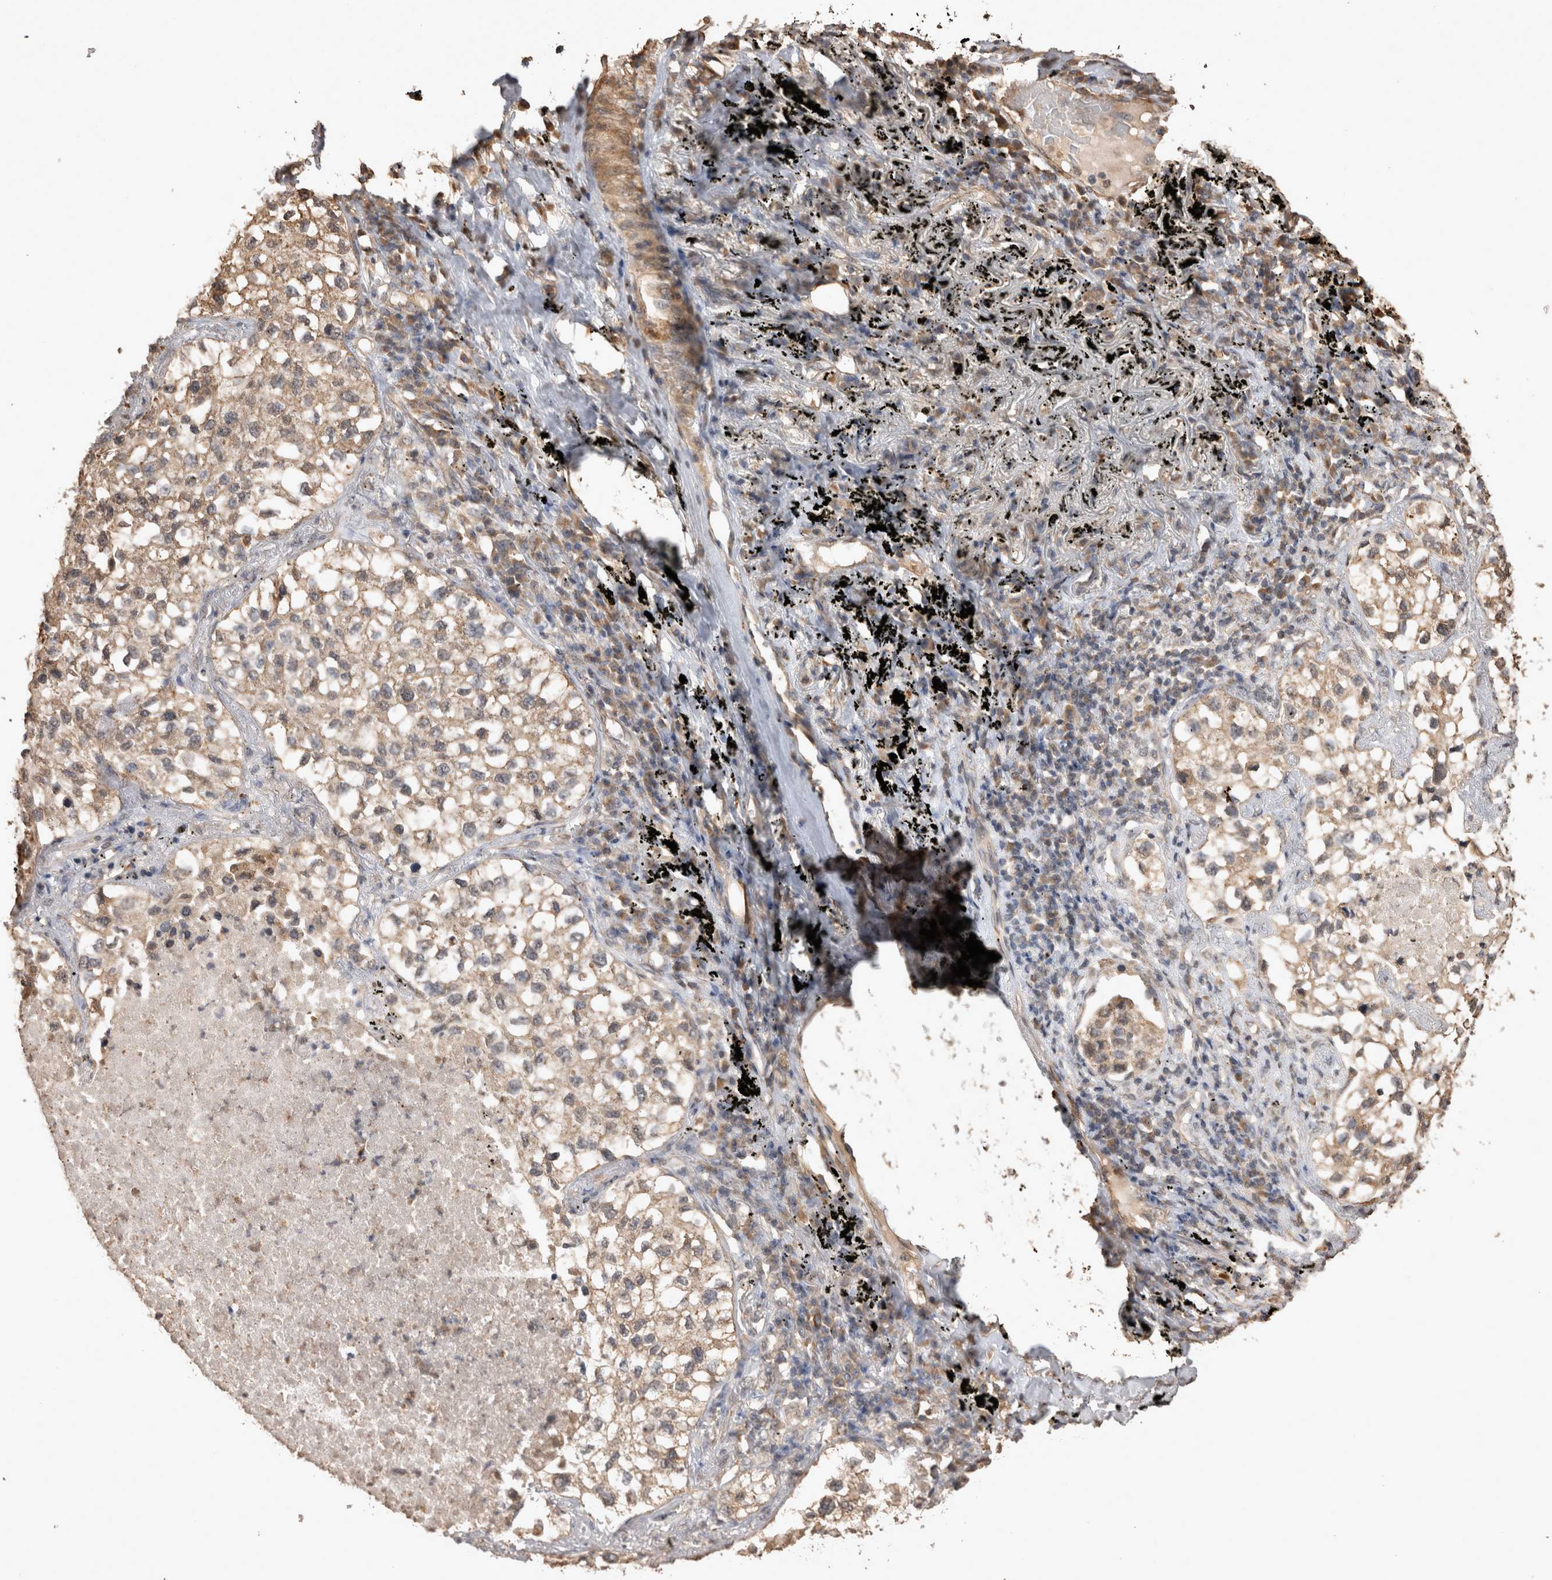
{"staining": {"intensity": "moderate", "quantity": ">75%", "location": "cytoplasmic/membranous"}, "tissue": "lung cancer", "cell_type": "Tumor cells", "image_type": "cancer", "snomed": [{"axis": "morphology", "description": "Adenocarcinoma, NOS"}, {"axis": "topography", "description": "Lung"}], "caption": "Immunohistochemical staining of human lung cancer (adenocarcinoma) displays moderate cytoplasmic/membranous protein staining in about >75% of tumor cells.", "gene": "SOCS5", "patient": {"sex": "male", "age": 63}}